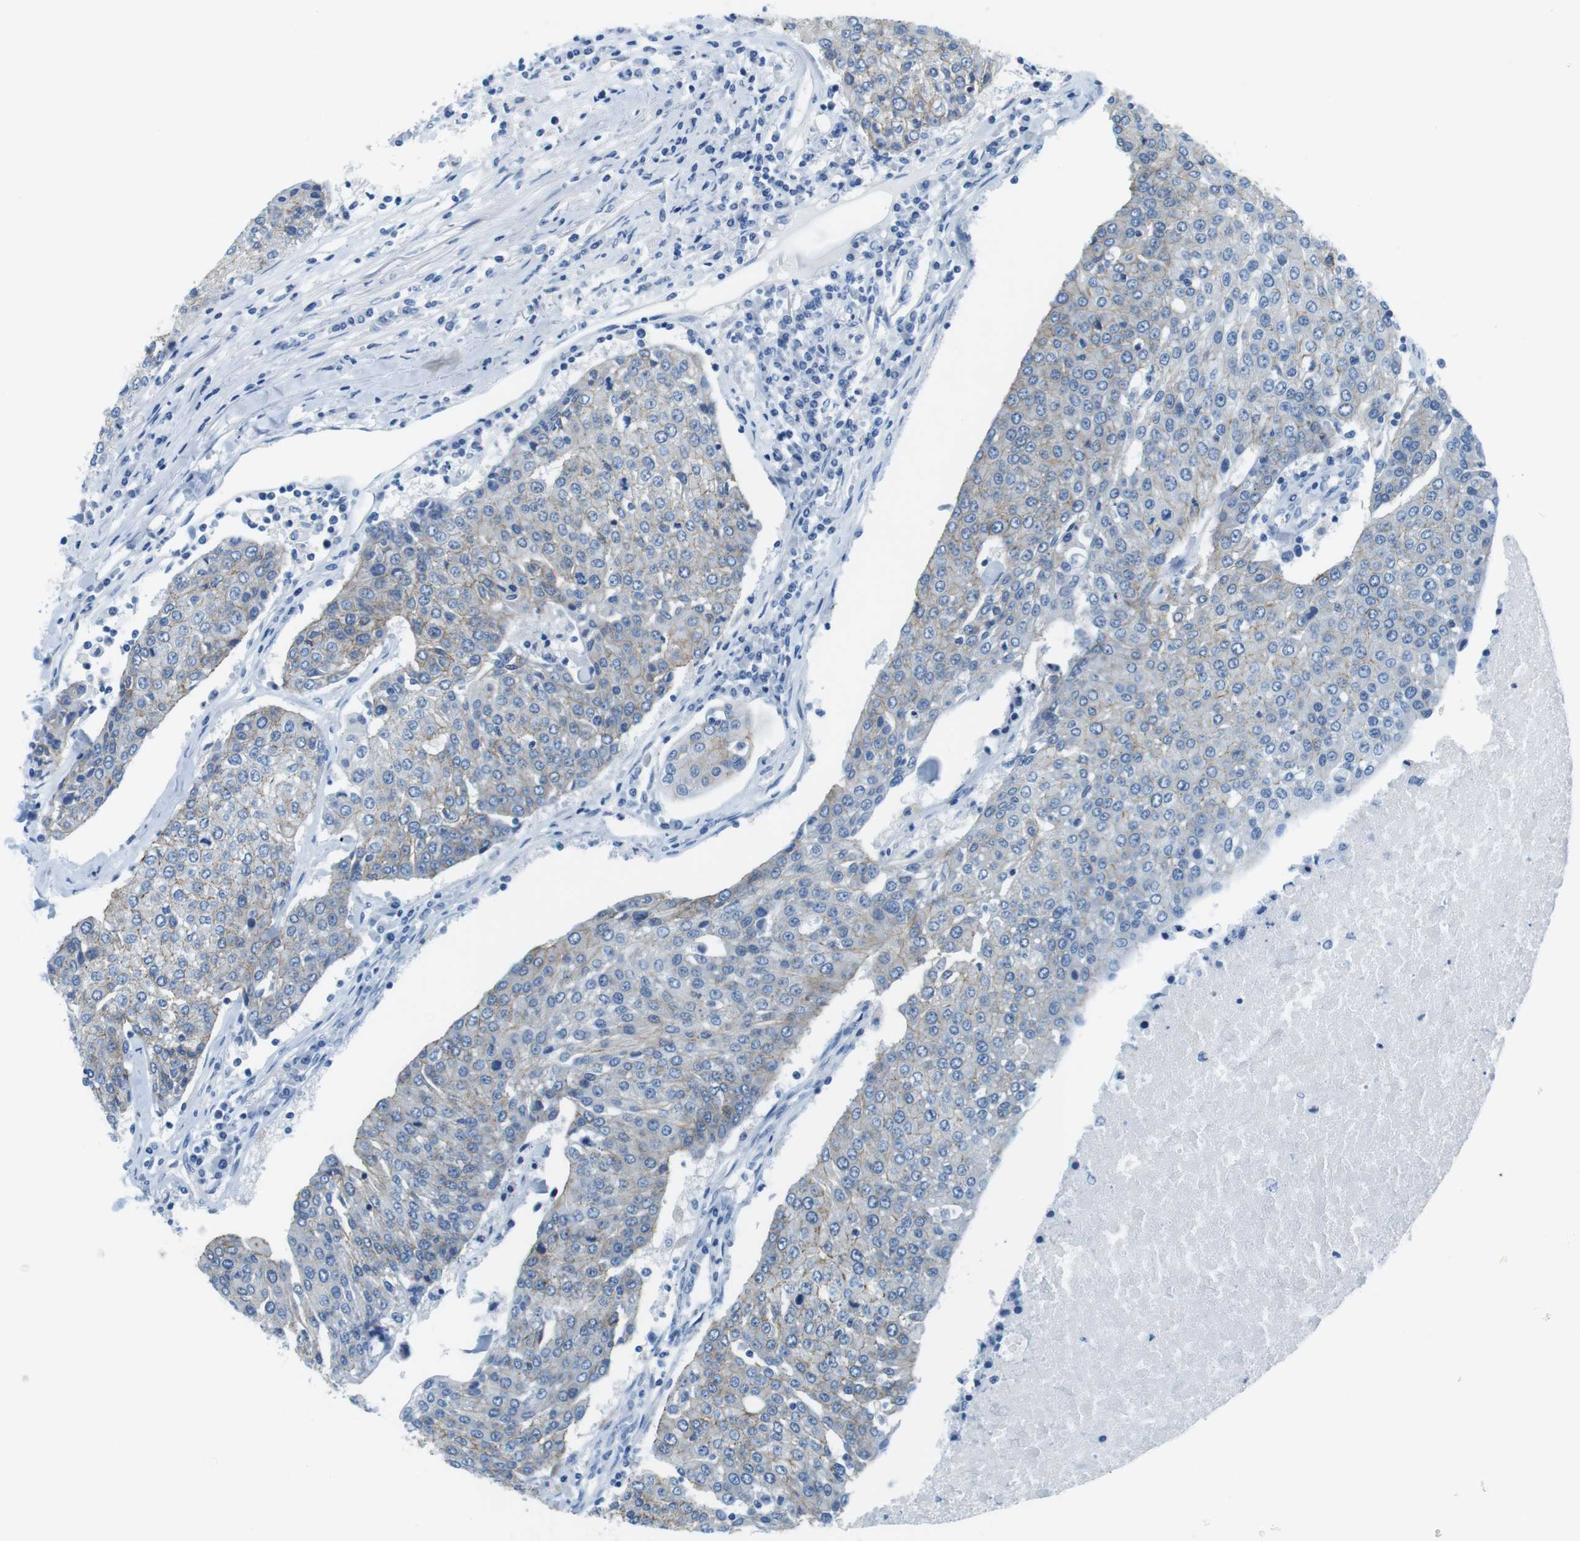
{"staining": {"intensity": "weak", "quantity": "<25%", "location": "cytoplasmic/membranous"}, "tissue": "urothelial cancer", "cell_type": "Tumor cells", "image_type": "cancer", "snomed": [{"axis": "morphology", "description": "Urothelial carcinoma, High grade"}, {"axis": "topography", "description": "Urinary bladder"}], "caption": "Photomicrograph shows no significant protein expression in tumor cells of high-grade urothelial carcinoma.", "gene": "SLC6A6", "patient": {"sex": "female", "age": 85}}